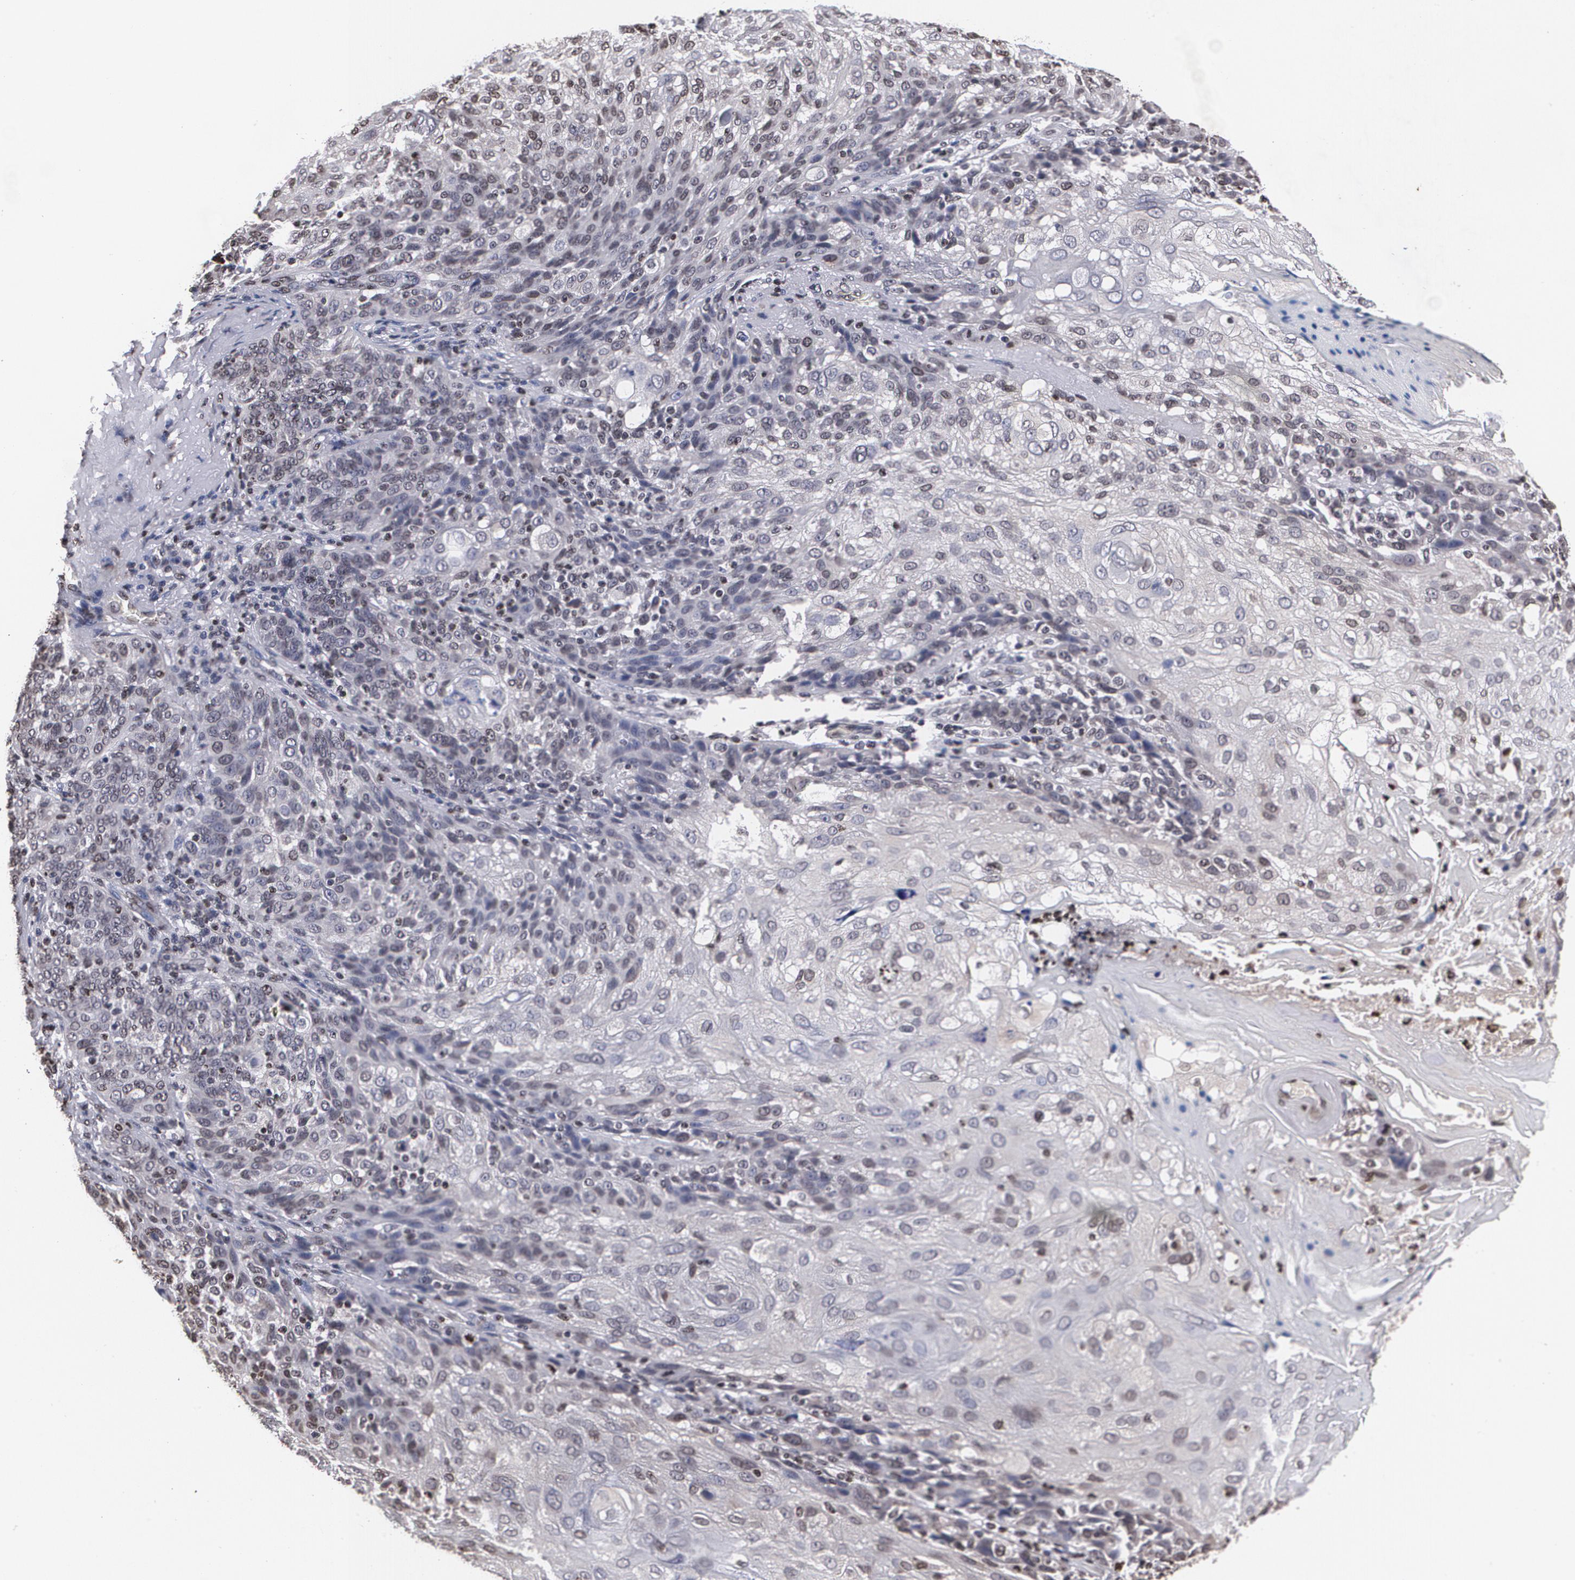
{"staining": {"intensity": "weak", "quantity": "<25%", "location": "cytoplasmic/membranous,nuclear"}, "tissue": "skin cancer", "cell_type": "Tumor cells", "image_type": "cancer", "snomed": [{"axis": "morphology", "description": "Normal tissue, NOS"}, {"axis": "morphology", "description": "Squamous cell carcinoma, NOS"}, {"axis": "topography", "description": "Skin"}], "caption": "Tumor cells are negative for brown protein staining in squamous cell carcinoma (skin).", "gene": "MVP", "patient": {"sex": "female", "age": 83}}